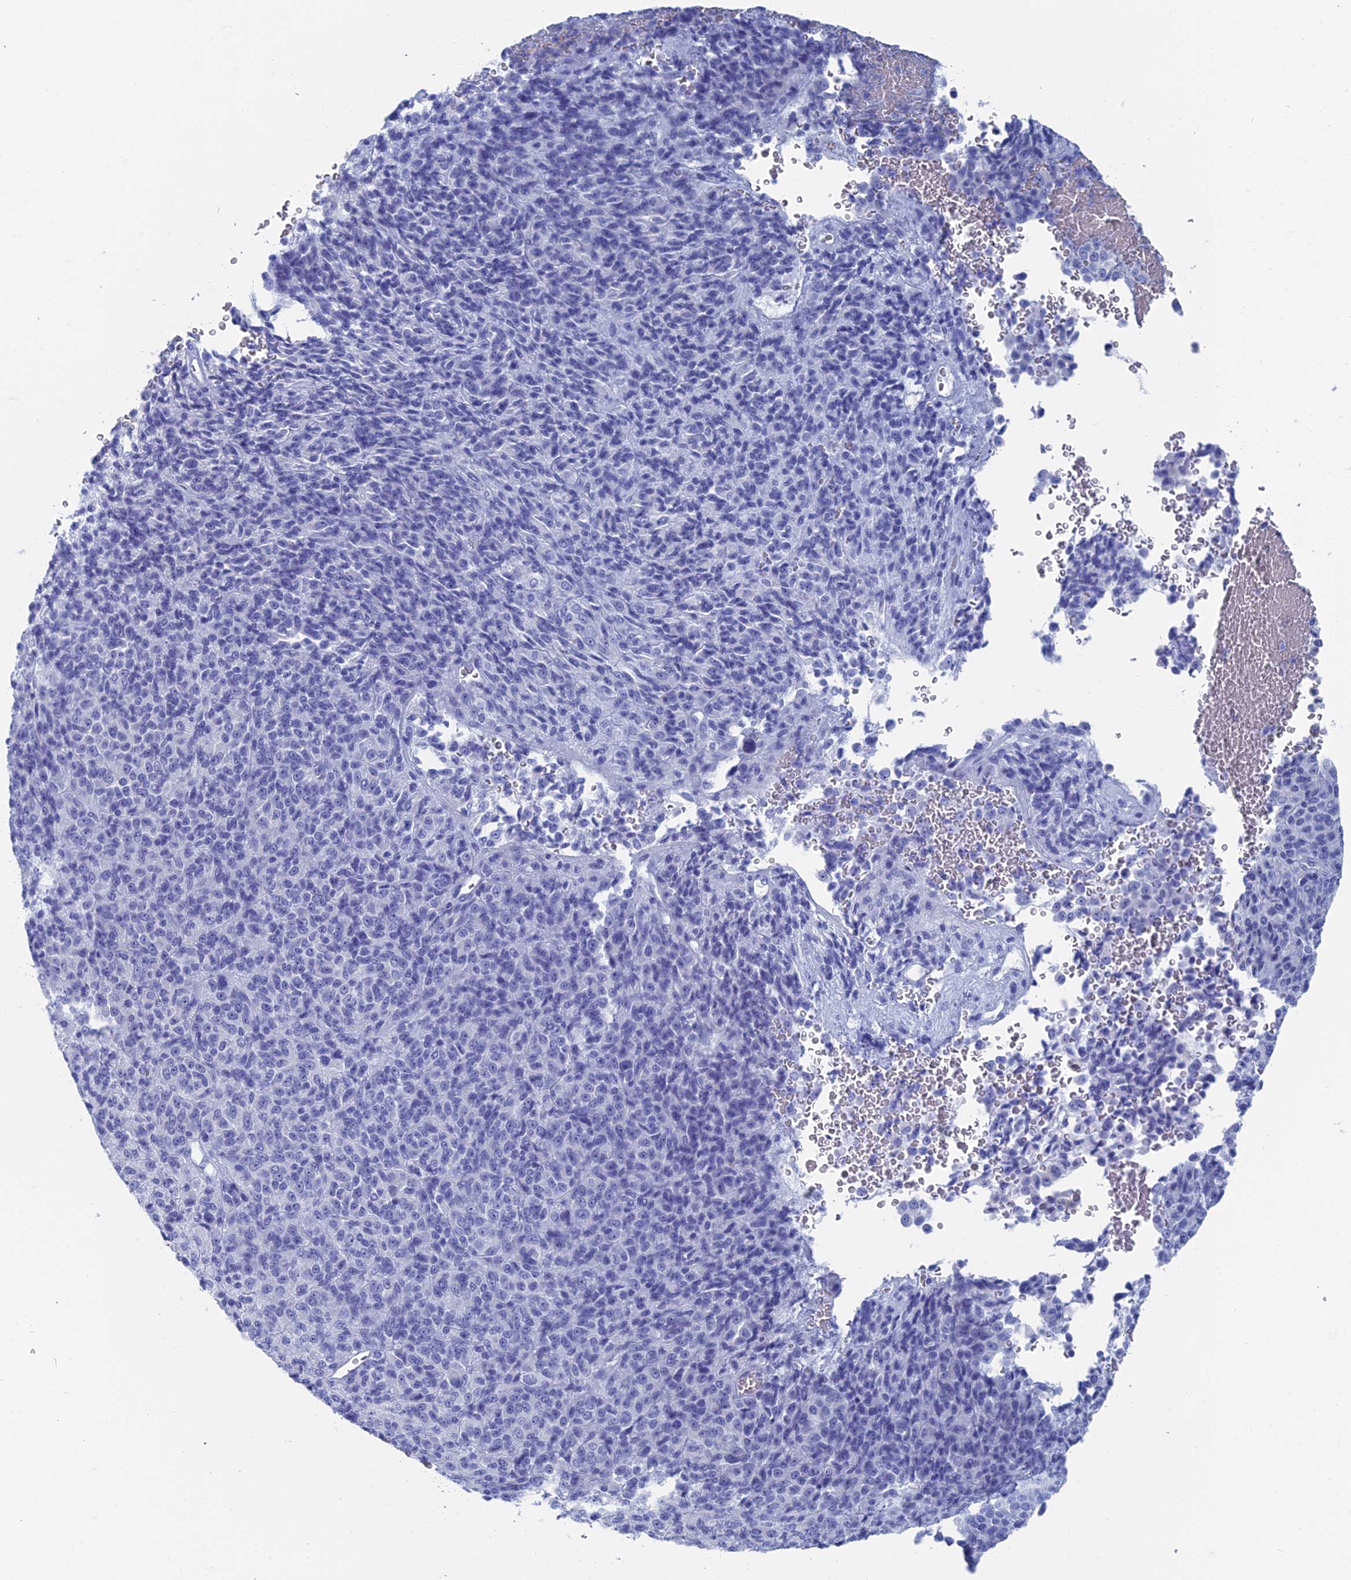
{"staining": {"intensity": "negative", "quantity": "none", "location": "none"}, "tissue": "melanoma", "cell_type": "Tumor cells", "image_type": "cancer", "snomed": [{"axis": "morphology", "description": "Malignant melanoma, Metastatic site"}, {"axis": "topography", "description": "Brain"}], "caption": "Immunohistochemistry (IHC) micrograph of human malignant melanoma (metastatic site) stained for a protein (brown), which exhibits no expression in tumor cells. The staining is performed using DAB brown chromogen with nuclei counter-stained in using hematoxylin.", "gene": "ALMS1", "patient": {"sex": "female", "age": 56}}